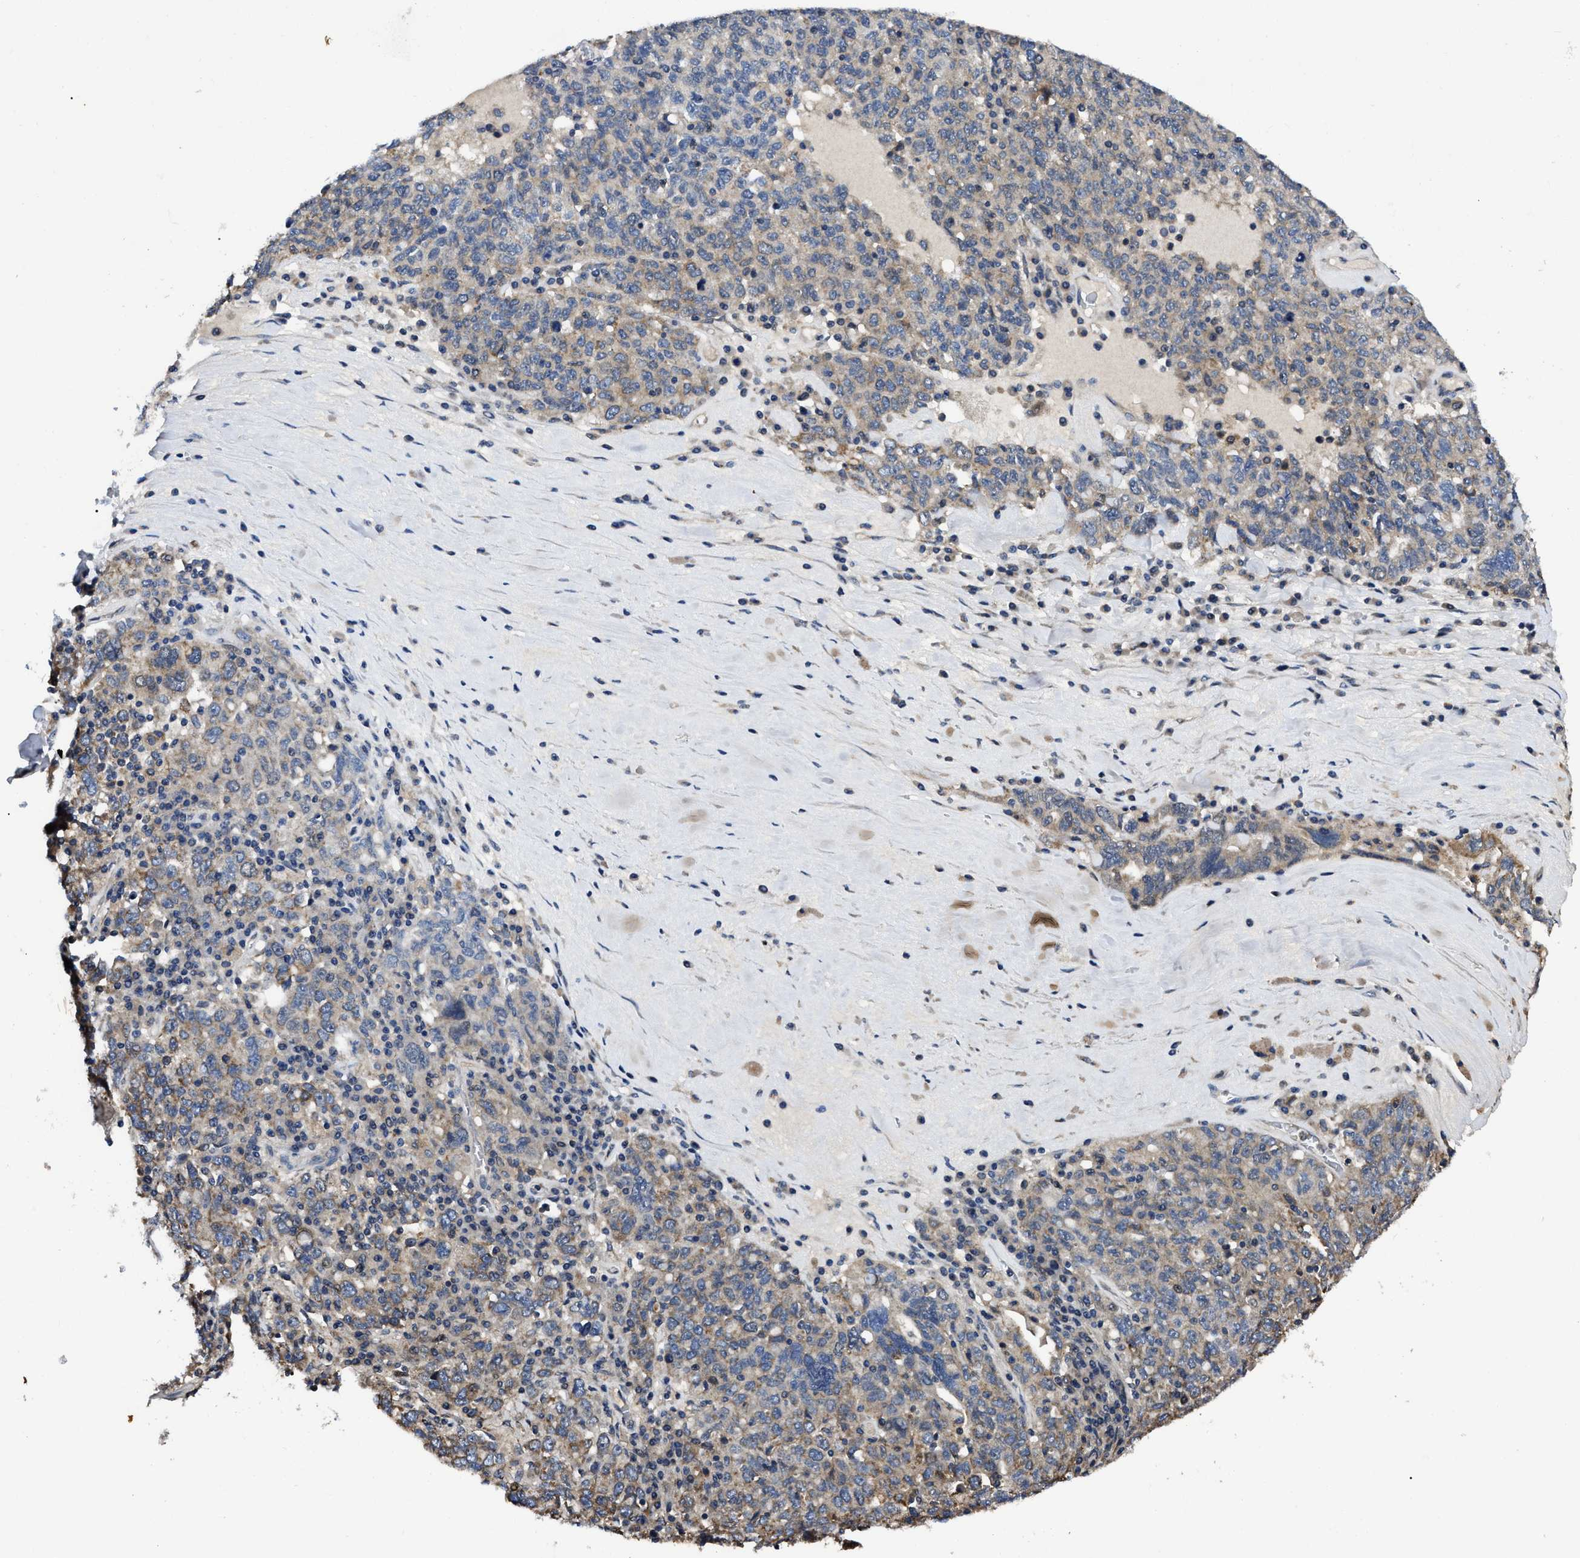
{"staining": {"intensity": "weak", "quantity": "25%-75%", "location": "cytoplasmic/membranous"}, "tissue": "ovarian cancer", "cell_type": "Tumor cells", "image_type": "cancer", "snomed": [{"axis": "morphology", "description": "Carcinoma, endometroid"}, {"axis": "topography", "description": "Ovary"}], "caption": "Immunohistochemistry micrograph of human endometroid carcinoma (ovarian) stained for a protein (brown), which shows low levels of weak cytoplasmic/membranous staining in about 25%-75% of tumor cells.", "gene": "GET4", "patient": {"sex": "female", "age": 62}}